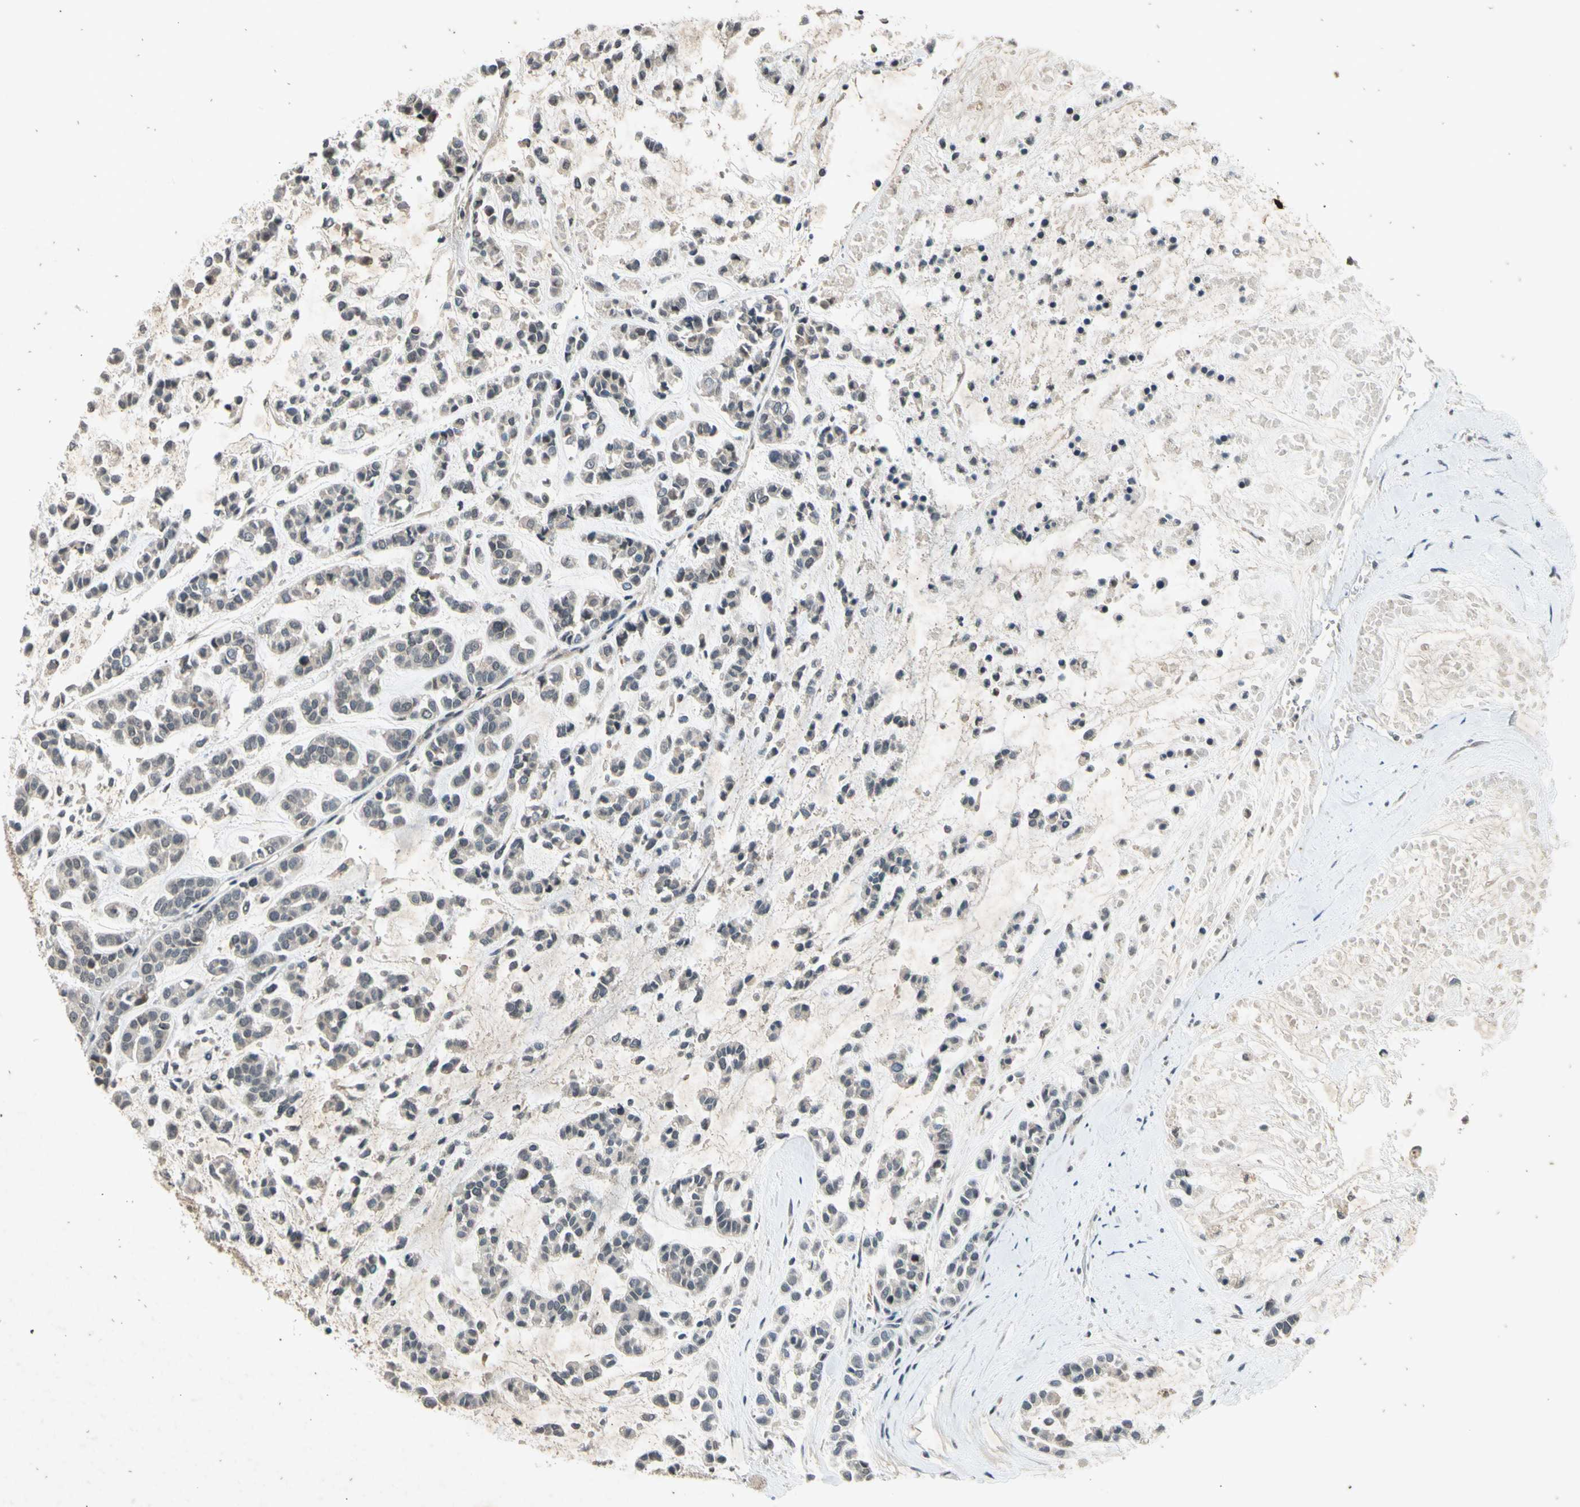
{"staining": {"intensity": "negative", "quantity": "none", "location": "none"}, "tissue": "head and neck cancer", "cell_type": "Tumor cells", "image_type": "cancer", "snomed": [{"axis": "morphology", "description": "Adenocarcinoma, NOS"}, {"axis": "morphology", "description": "Adenoma, NOS"}, {"axis": "topography", "description": "Head-Neck"}], "caption": "IHC micrograph of human adenocarcinoma (head and neck) stained for a protein (brown), which exhibits no positivity in tumor cells. Nuclei are stained in blue.", "gene": "EFNB2", "patient": {"sex": "female", "age": 55}}